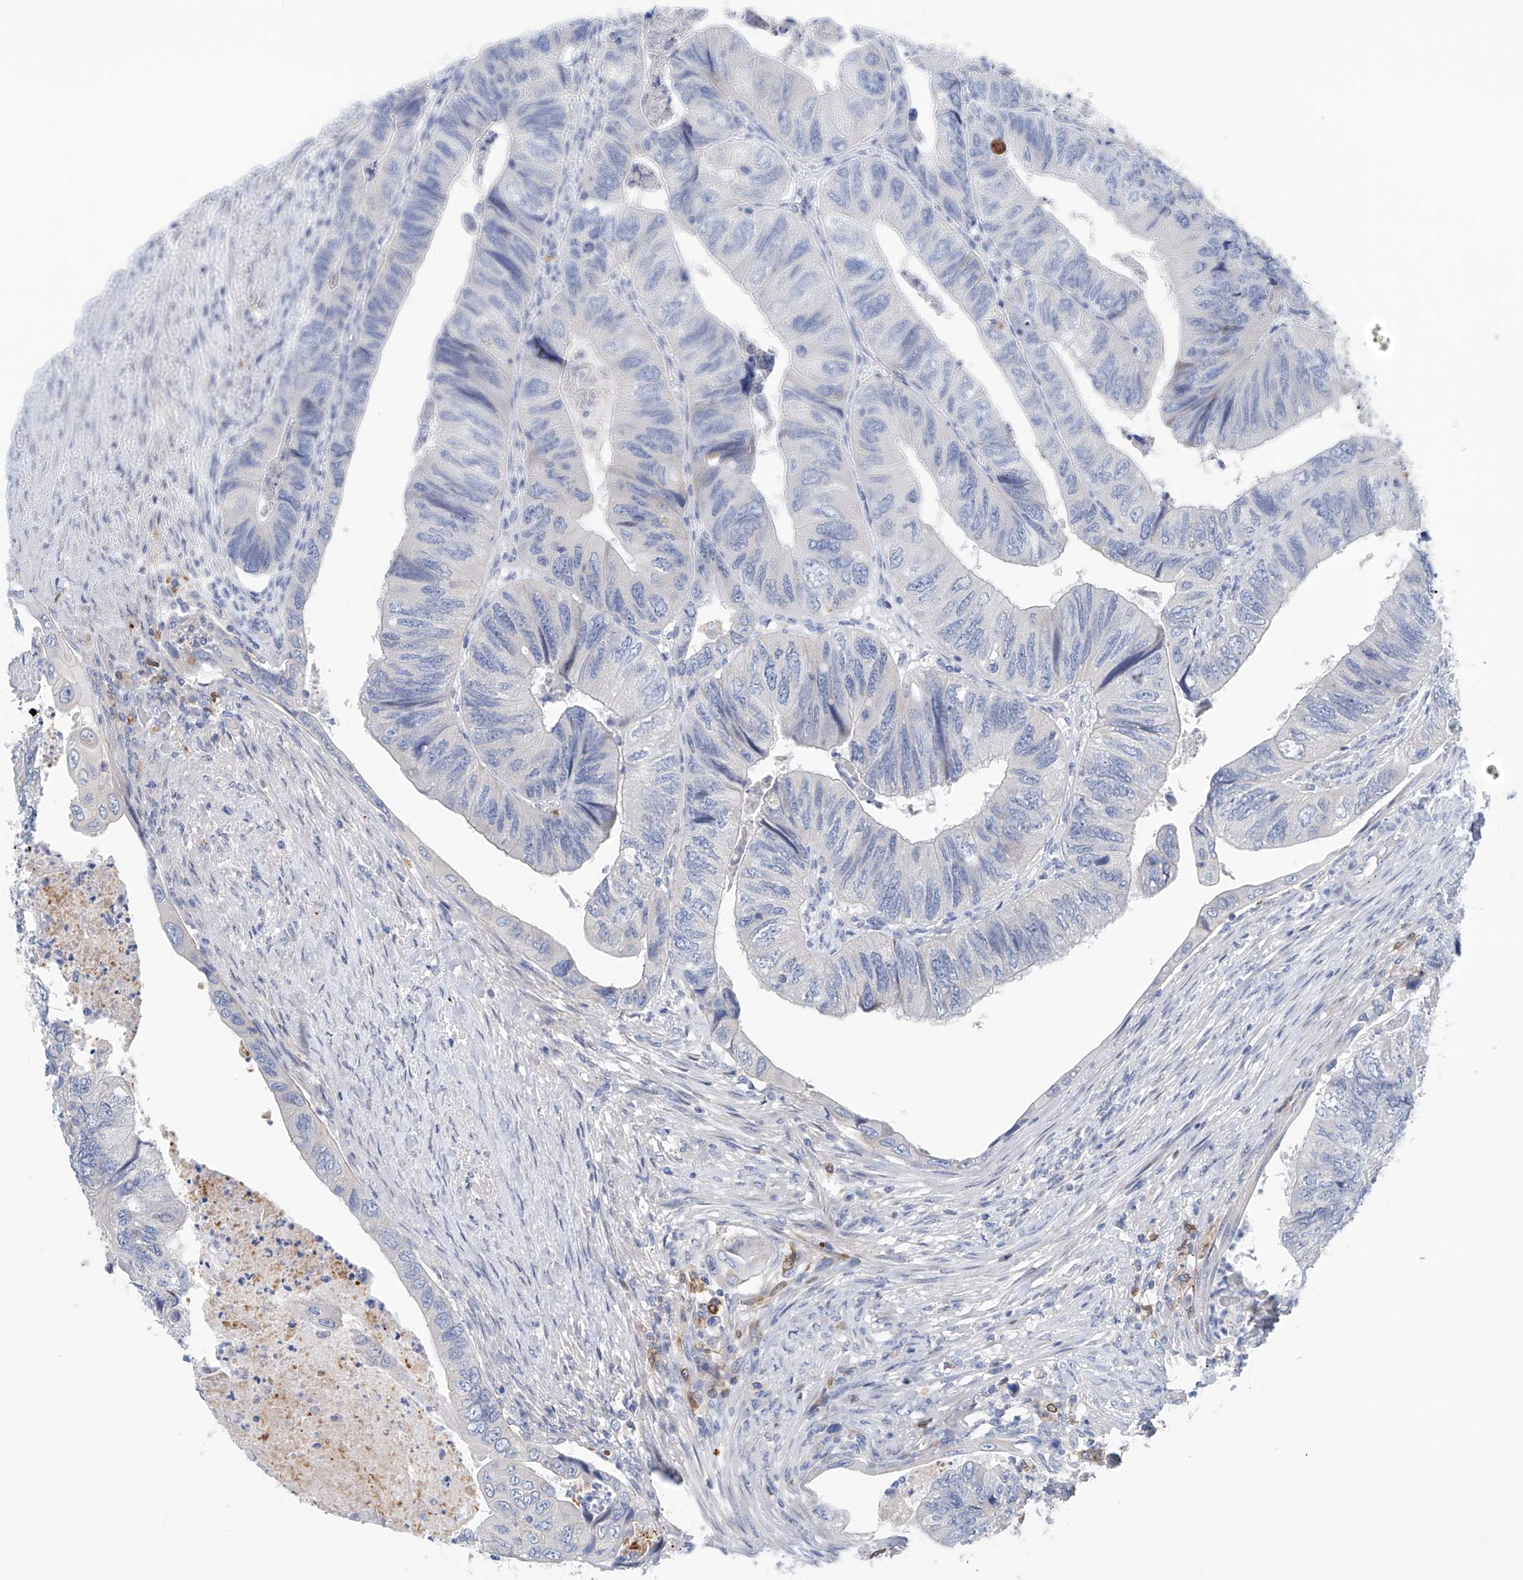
{"staining": {"intensity": "negative", "quantity": "none", "location": "none"}, "tissue": "colorectal cancer", "cell_type": "Tumor cells", "image_type": "cancer", "snomed": [{"axis": "morphology", "description": "Adenocarcinoma, NOS"}, {"axis": "topography", "description": "Rectum"}], "caption": "IHC of human colorectal adenocarcinoma exhibits no expression in tumor cells.", "gene": "CEP85L", "patient": {"sex": "male", "age": 63}}